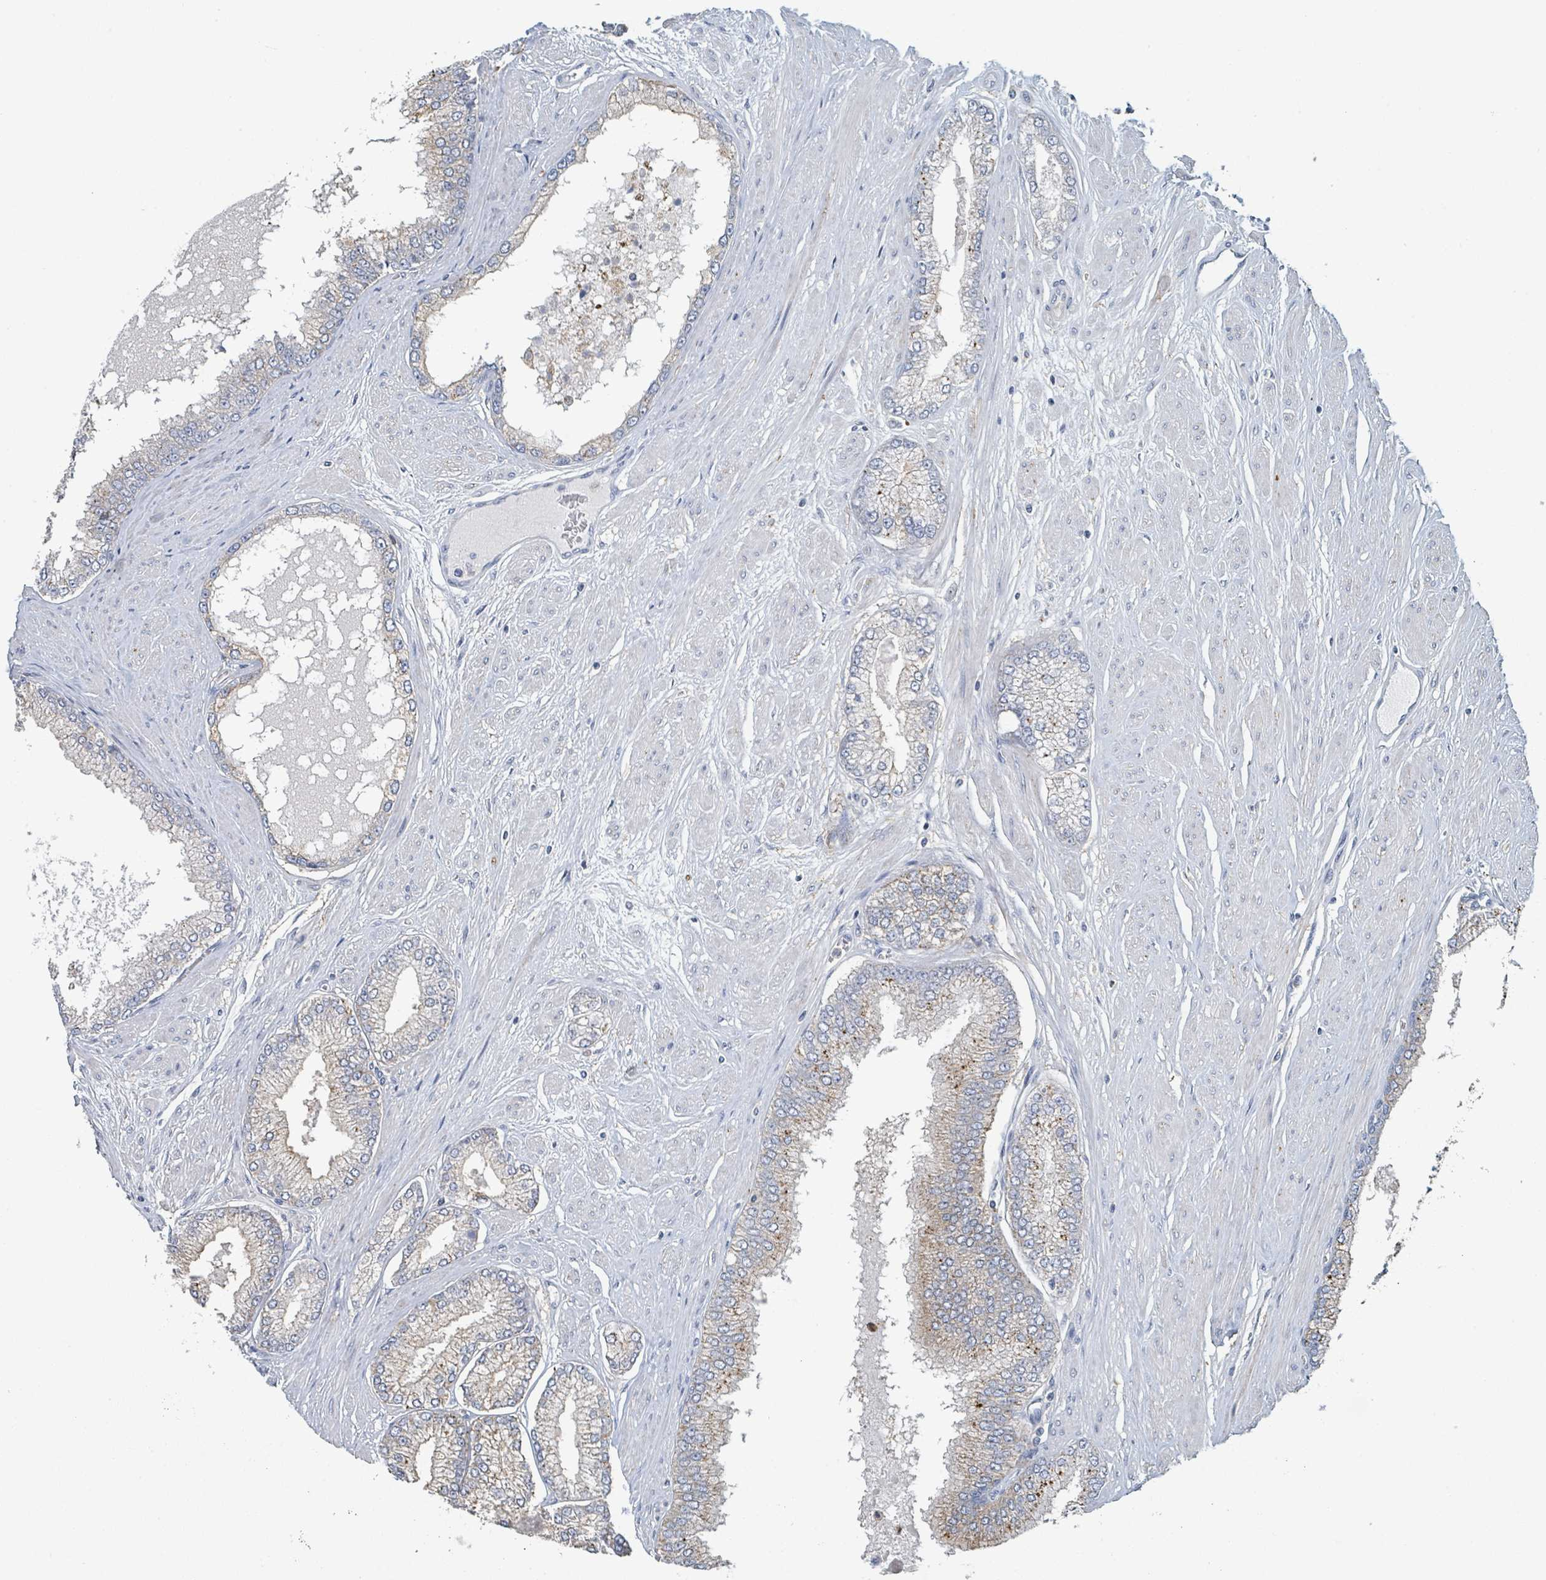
{"staining": {"intensity": "negative", "quantity": "none", "location": "none"}, "tissue": "prostate cancer", "cell_type": "Tumor cells", "image_type": "cancer", "snomed": [{"axis": "morphology", "description": "Adenocarcinoma, Low grade"}, {"axis": "topography", "description": "Prostate"}], "caption": "An immunohistochemistry (IHC) micrograph of adenocarcinoma (low-grade) (prostate) is shown. There is no staining in tumor cells of adenocarcinoma (low-grade) (prostate).", "gene": "LRRC42", "patient": {"sex": "male", "age": 55}}